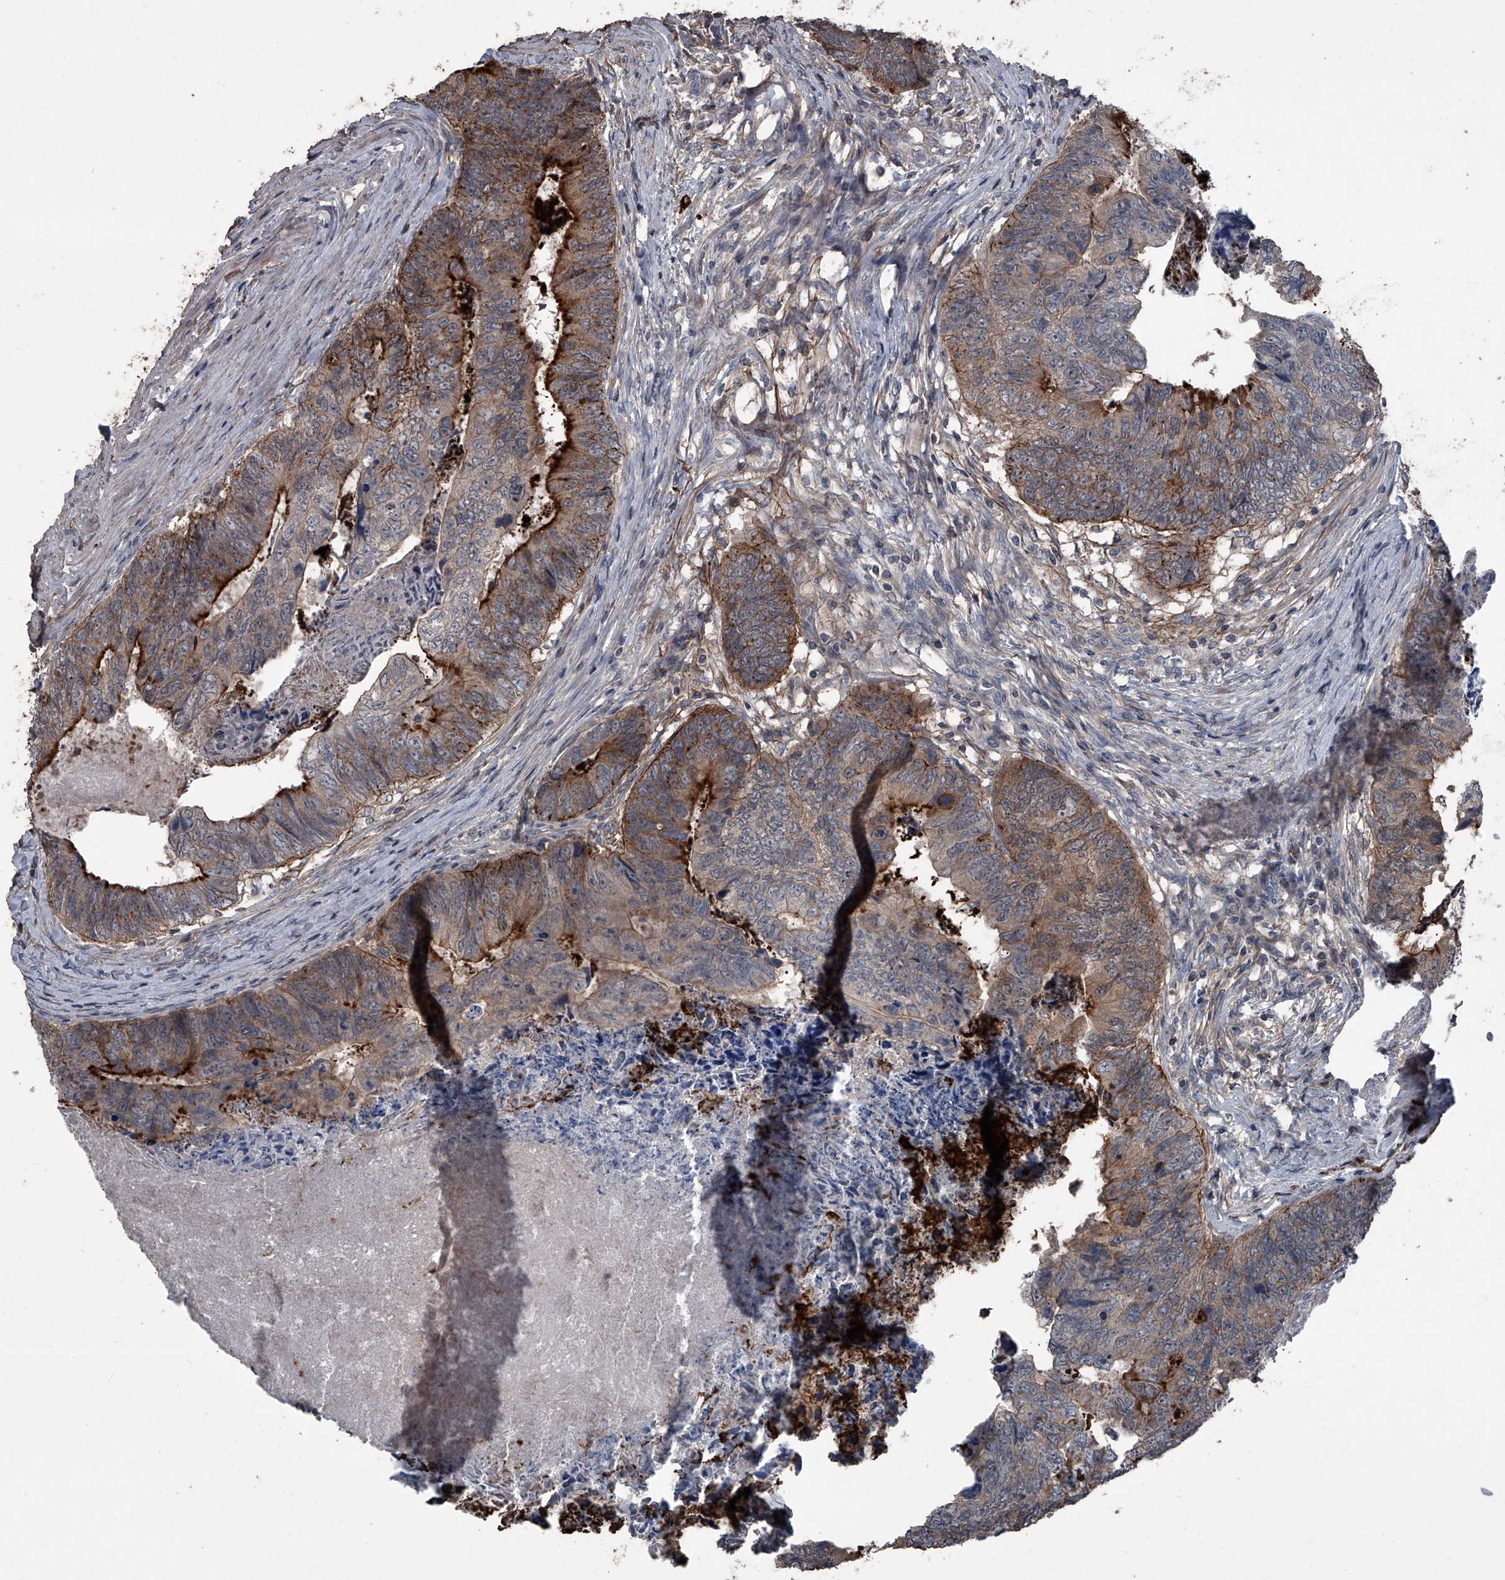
{"staining": {"intensity": "strong", "quantity": "<25%", "location": "cytoplasmic/membranous"}, "tissue": "colorectal cancer", "cell_type": "Tumor cells", "image_type": "cancer", "snomed": [{"axis": "morphology", "description": "Adenocarcinoma, NOS"}, {"axis": "topography", "description": "Colon"}], "caption": "Colorectal adenocarcinoma was stained to show a protein in brown. There is medium levels of strong cytoplasmic/membranous positivity in about <25% of tumor cells. The staining is performed using DAB brown chromogen to label protein expression. The nuclei are counter-stained blue using hematoxylin.", "gene": "OARD1", "patient": {"sex": "female", "age": 67}}